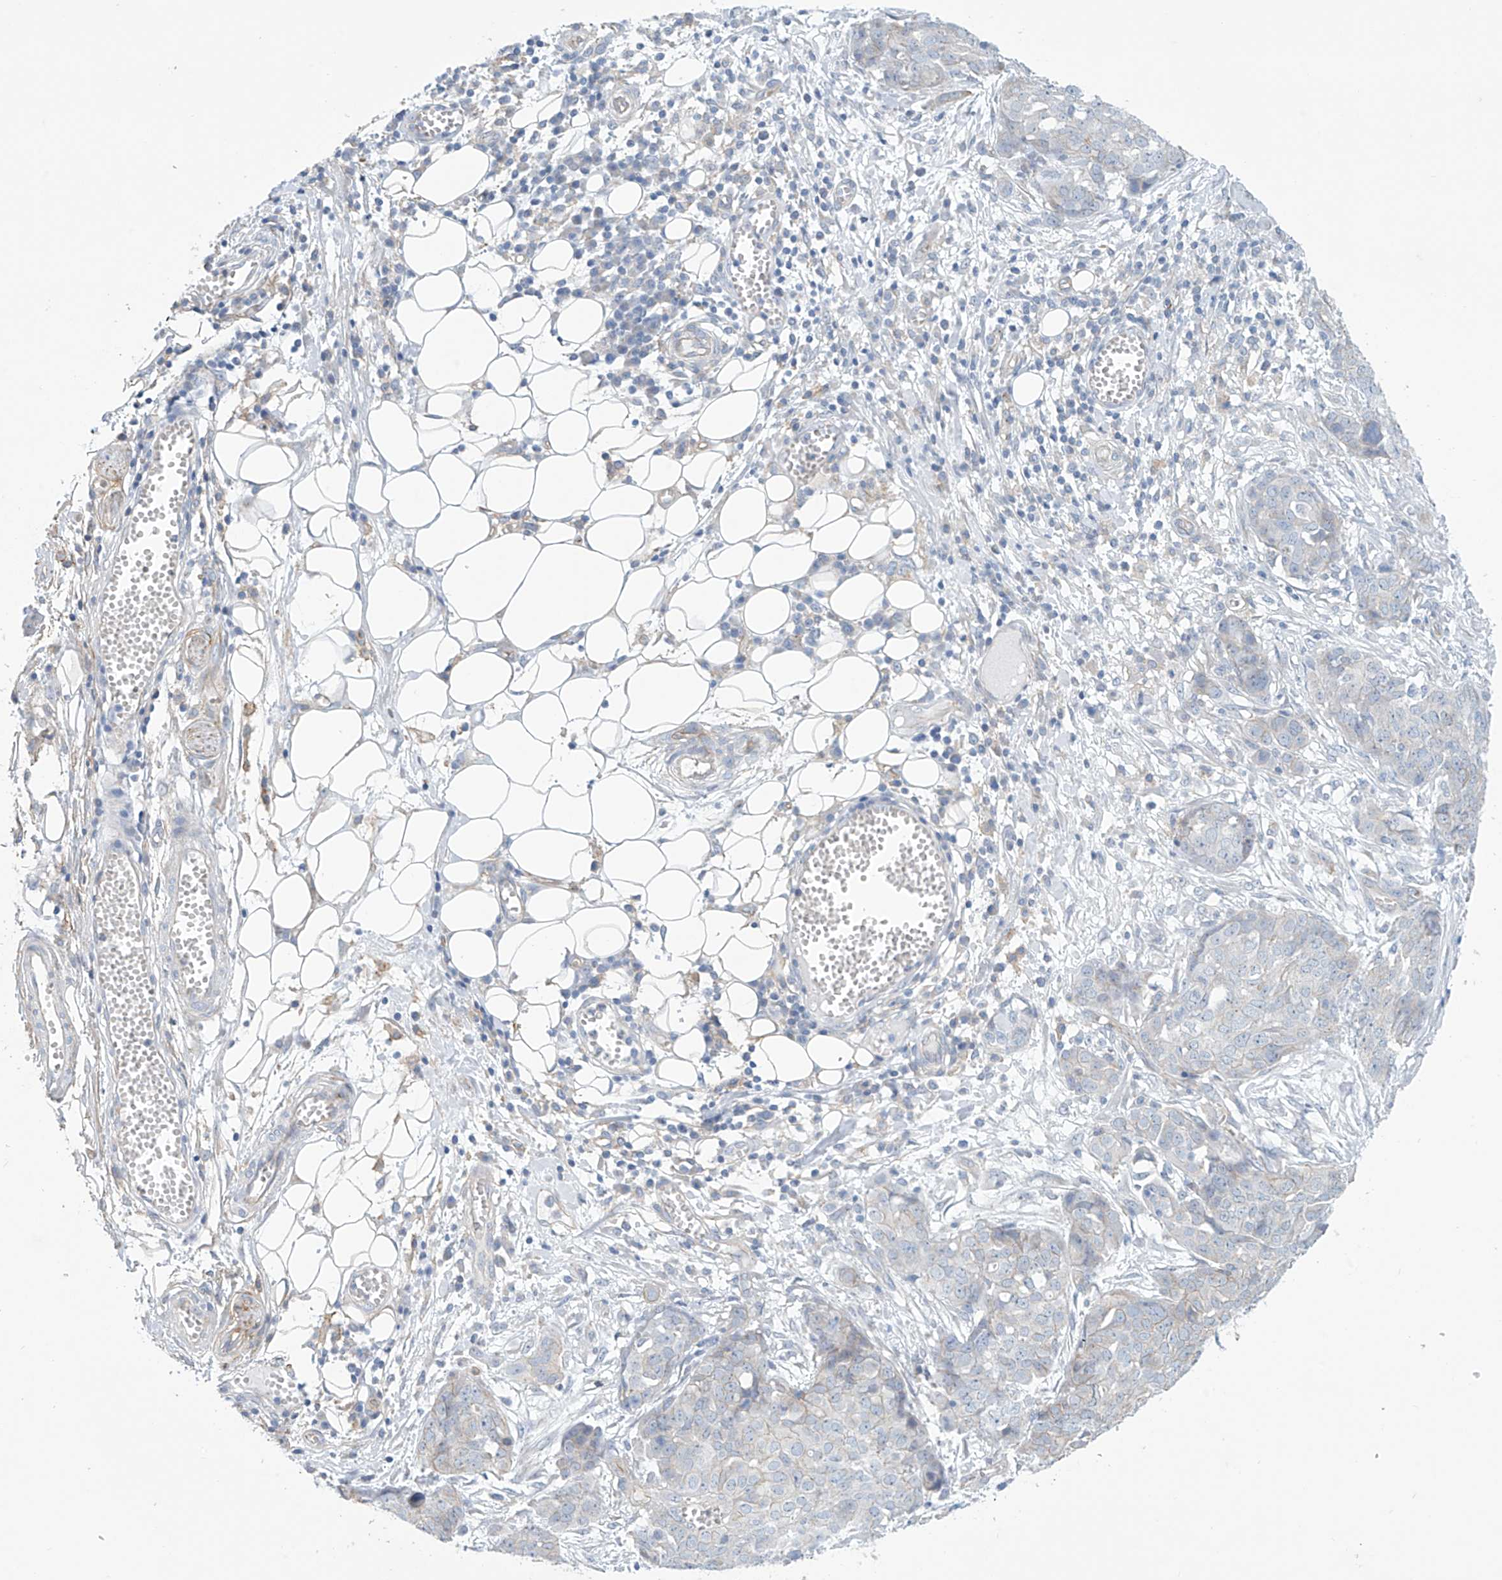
{"staining": {"intensity": "negative", "quantity": "none", "location": "none"}, "tissue": "ovarian cancer", "cell_type": "Tumor cells", "image_type": "cancer", "snomed": [{"axis": "morphology", "description": "Cystadenocarcinoma, serous, NOS"}, {"axis": "topography", "description": "Soft tissue"}, {"axis": "topography", "description": "Ovary"}], "caption": "A photomicrograph of ovarian cancer stained for a protein demonstrates no brown staining in tumor cells. (Brightfield microscopy of DAB (3,3'-diaminobenzidine) IHC at high magnification).", "gene": "ABHD13", "patient": {"sex": "female", "age": 57}}